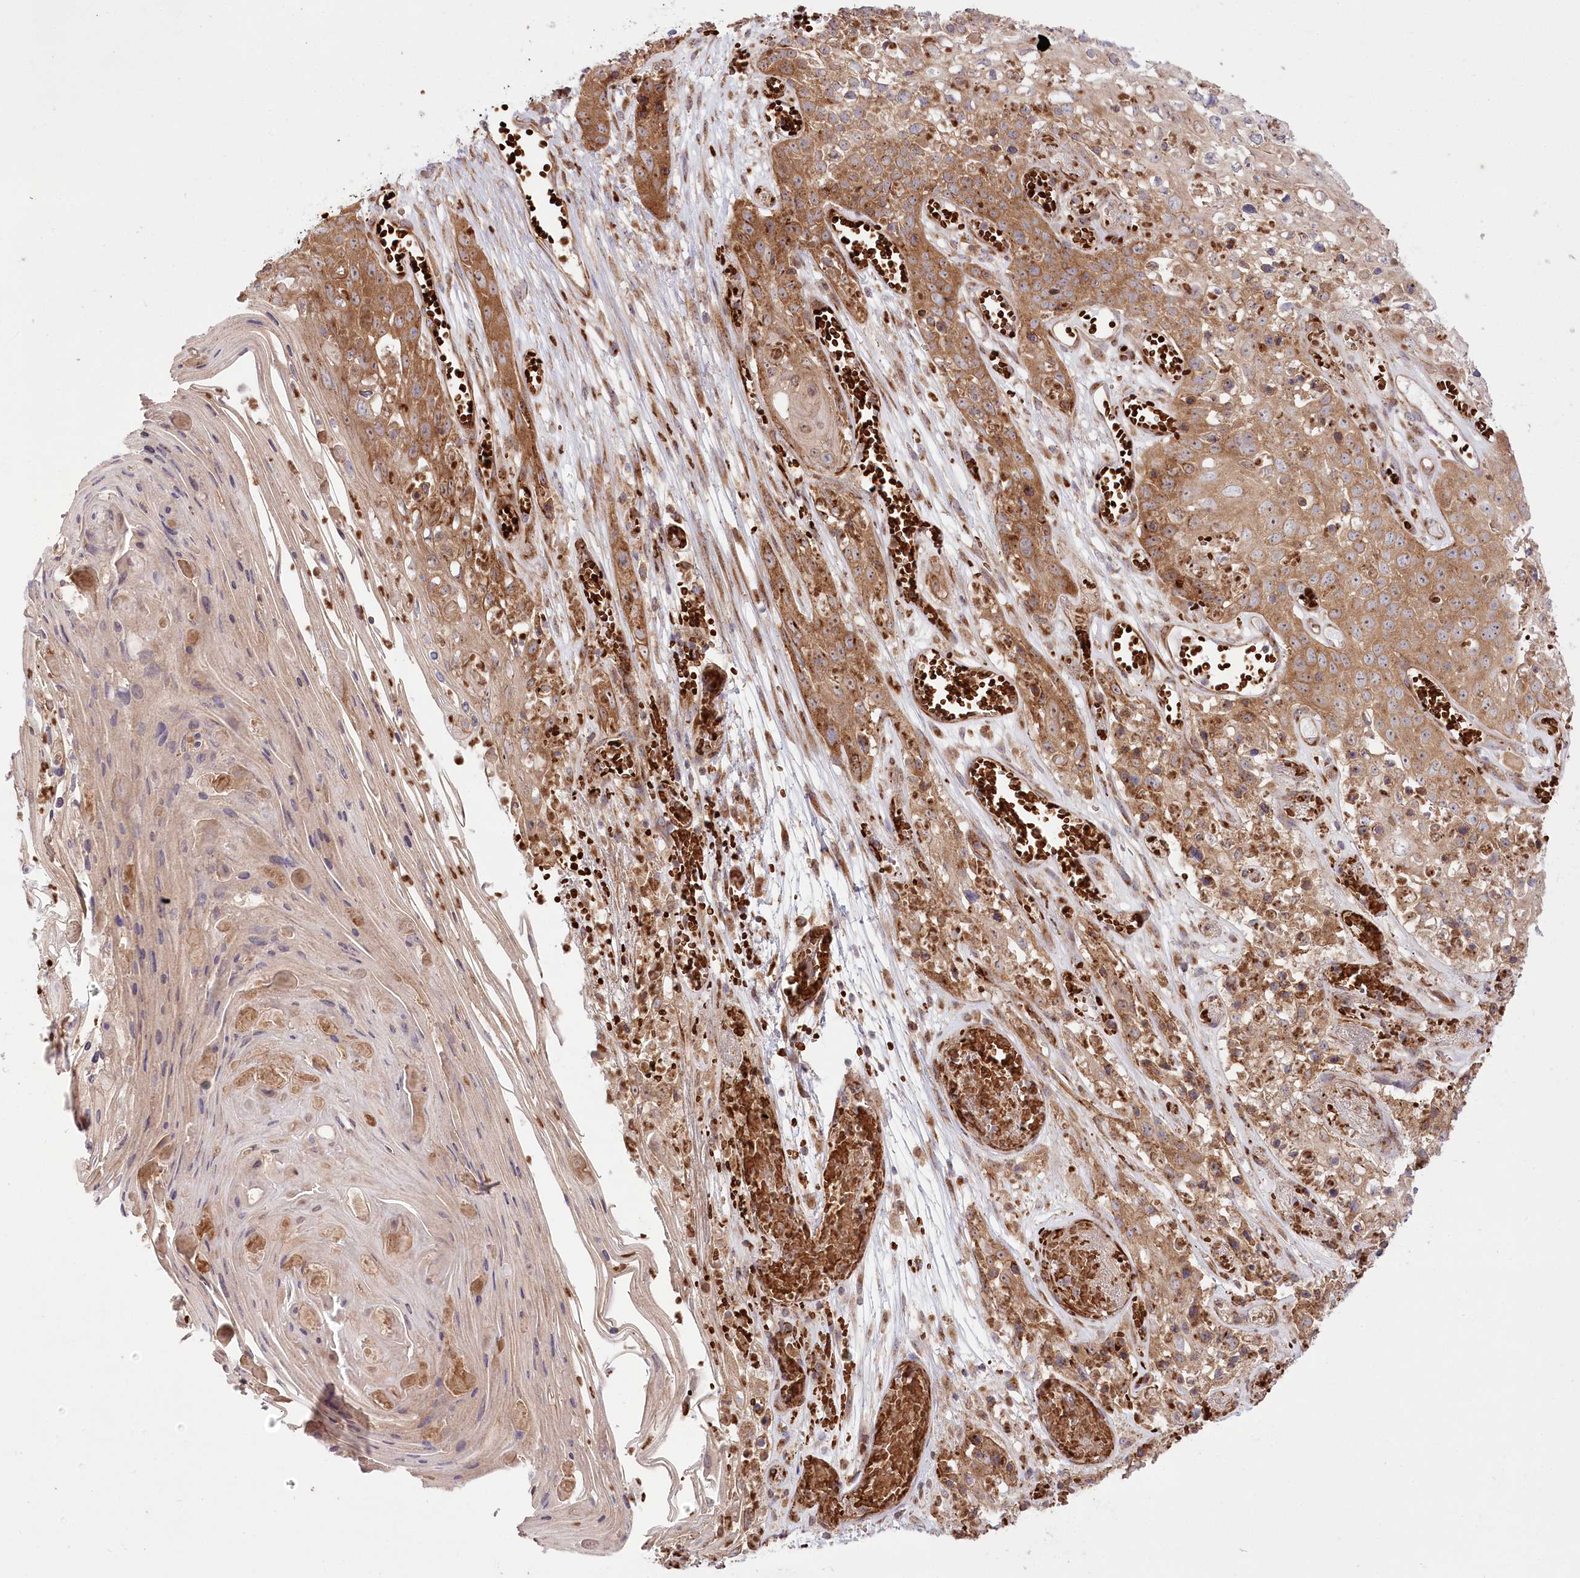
{"staining": {"intensity": "moderate", "quantity": ">75%", "location": "cytoplasmic/membranous"}, "tissue": "skin cancer", "cell_type": "Tumor cells", "image_type": "cancer", "snomed": [{"axis": "morphology", "description": "Squamous cell carcinoma, NOS"}, {"axis": "topography", "description": "Skin"}], "caption": "Immunohistochemistry (IHC) image of neoplastic tissue: skin squamous cell carcinoma stained using IHC reveals medium levels of moderate protein expression localized specifically in the cytoplasmic/membranous of tumor cells, appearing as a cytoplasmic/membranous brown color.", "gene": "COMMD3", "patient": {"sex": "male", "age": 55}}